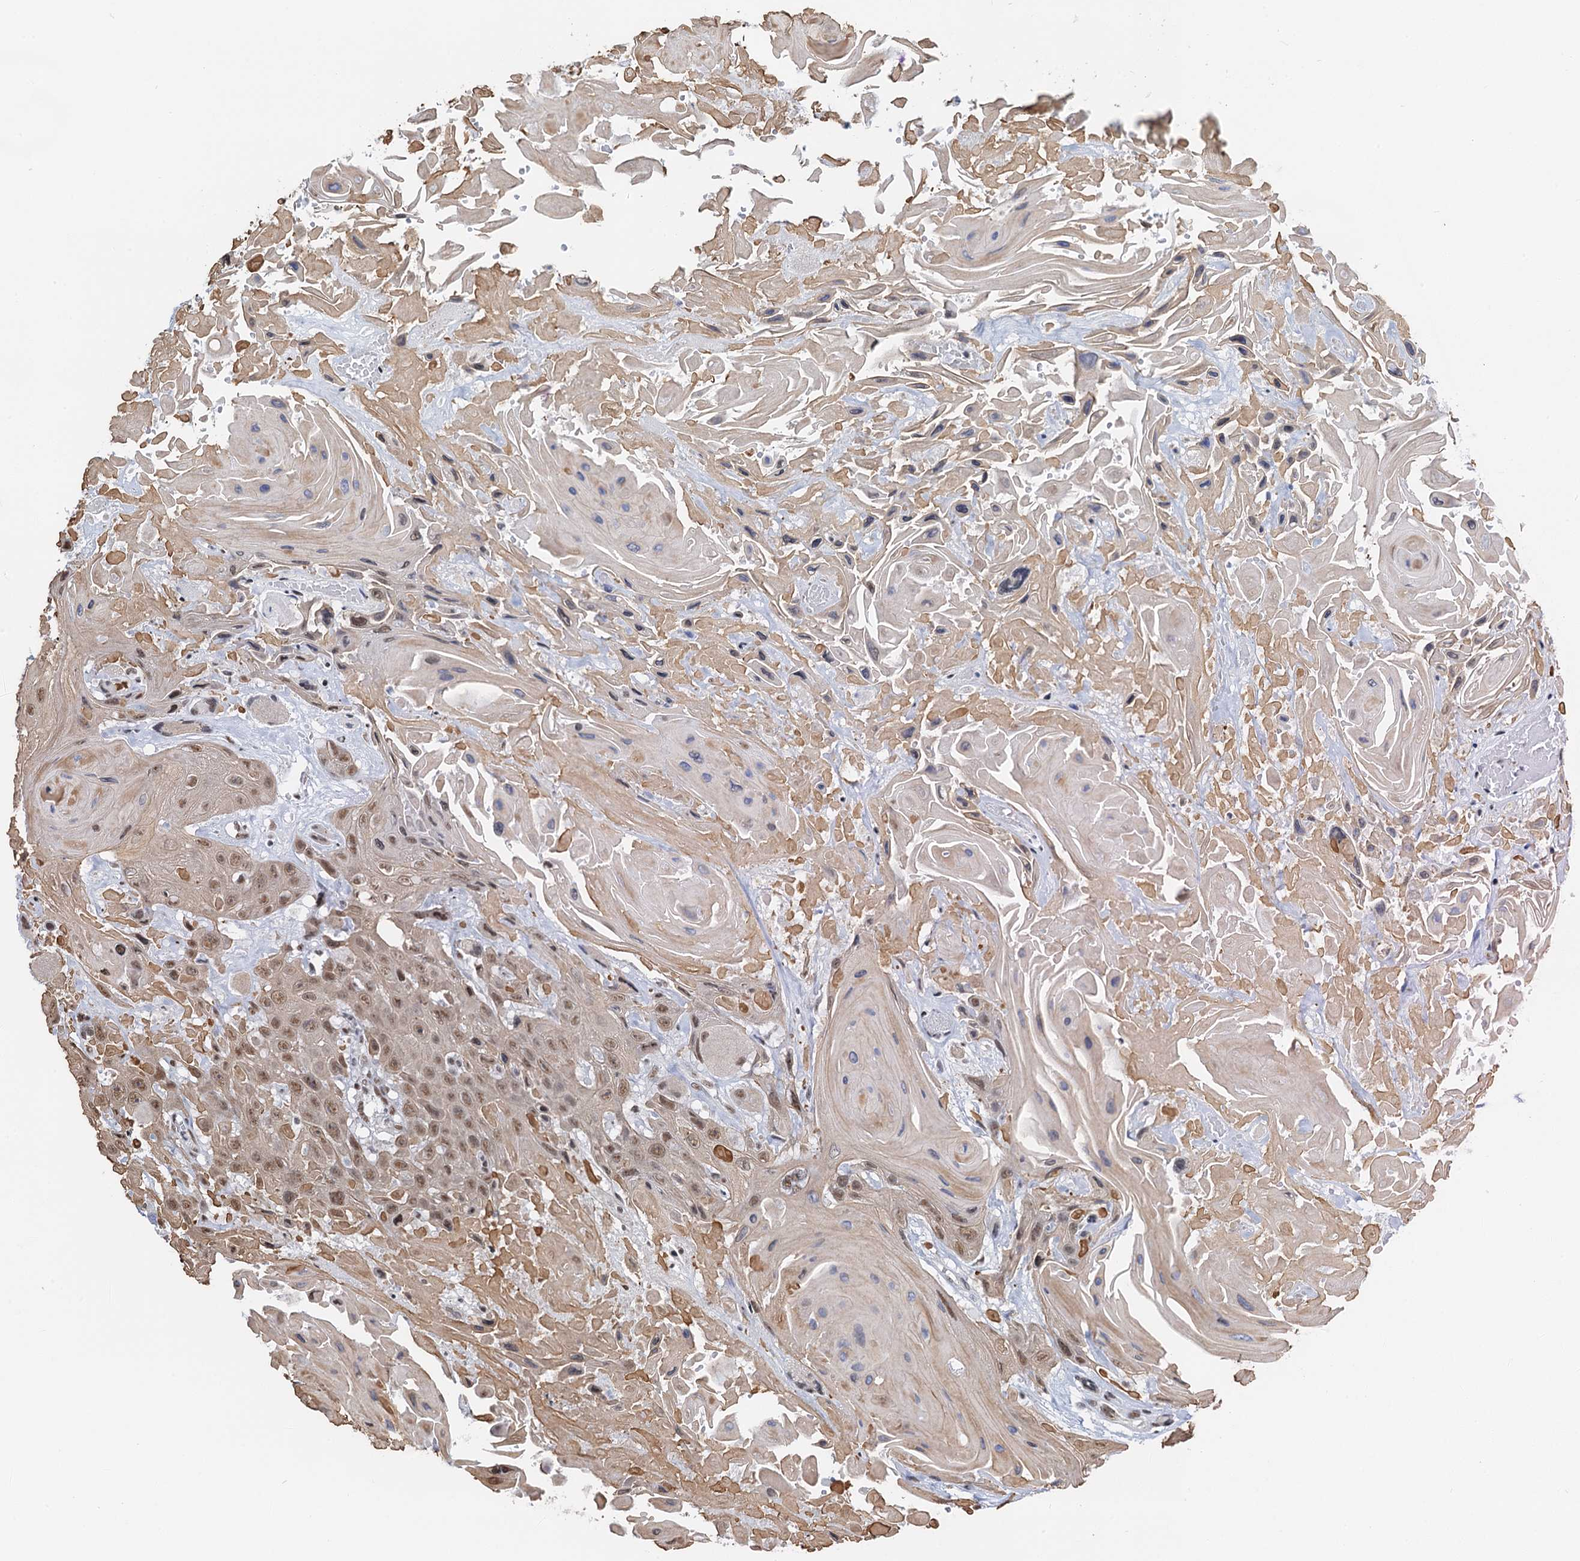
{"staining": {"intensity": "moderate", "quantity": "25%-75%", "location": "nuclear"}, "tissue": "head and neck cancer", "cell_type": "Tumor cells", "image_type": "cancer", "snomed": [{"axis": "morphology", "description": "Squamous cell carcinoma, NOS"}, {"axis": "topography", "description": "Head-Neck"}], "caption": "A photomicrograph of human squamous cell carcinoma (head and neck) stained for a protein displays moderate nuclear brown staining in tumor cells. (DAB (3,3'-diaminobenzidine) IHC with brightfield microscopy, high magnification).", "gene": "ZNF609", "patient": {"sex": "male", "age": 81}}